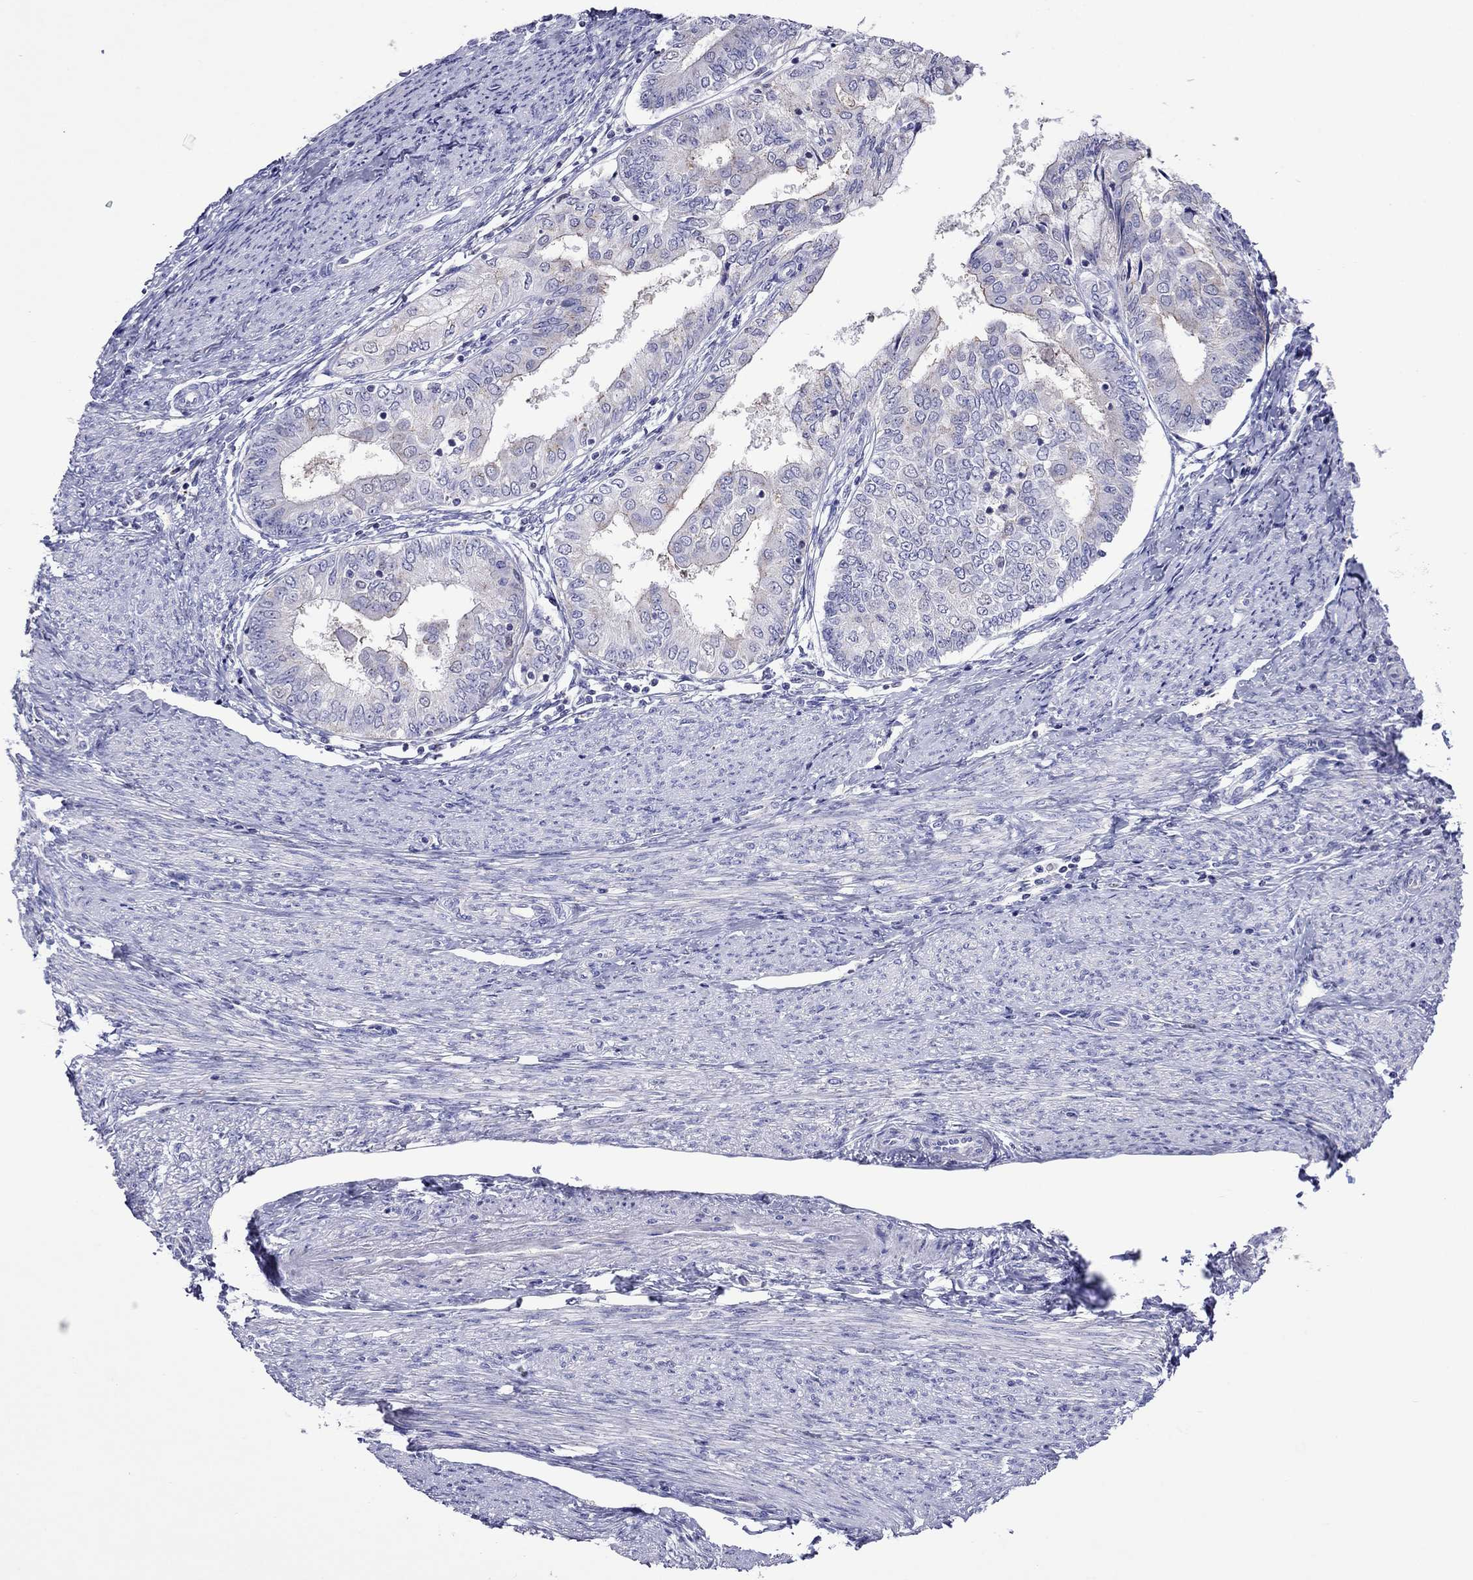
{"staining": {"intensity": "negative", "quantity": "none", "location": "none"}, "tissue": "endometrial cancer", "cell_type": "Tumor cells", "image_type": "cancer", "snomed": [{"axis": "morphology", "description": "Adenocarcinoma, NOS"}, {"axis": "topography", "description": "Endometrium"}], "caption": "Immunohistochemistry photomicrograph of neoplastic tissue: human adenocarcinoma (endometrial) stained with DAB (3,3'-diaminobenzidine) reveals no significant protein expression in tumor cells.", "gene": "MPZ", "patient": {"sex": "female", "age": 68}}